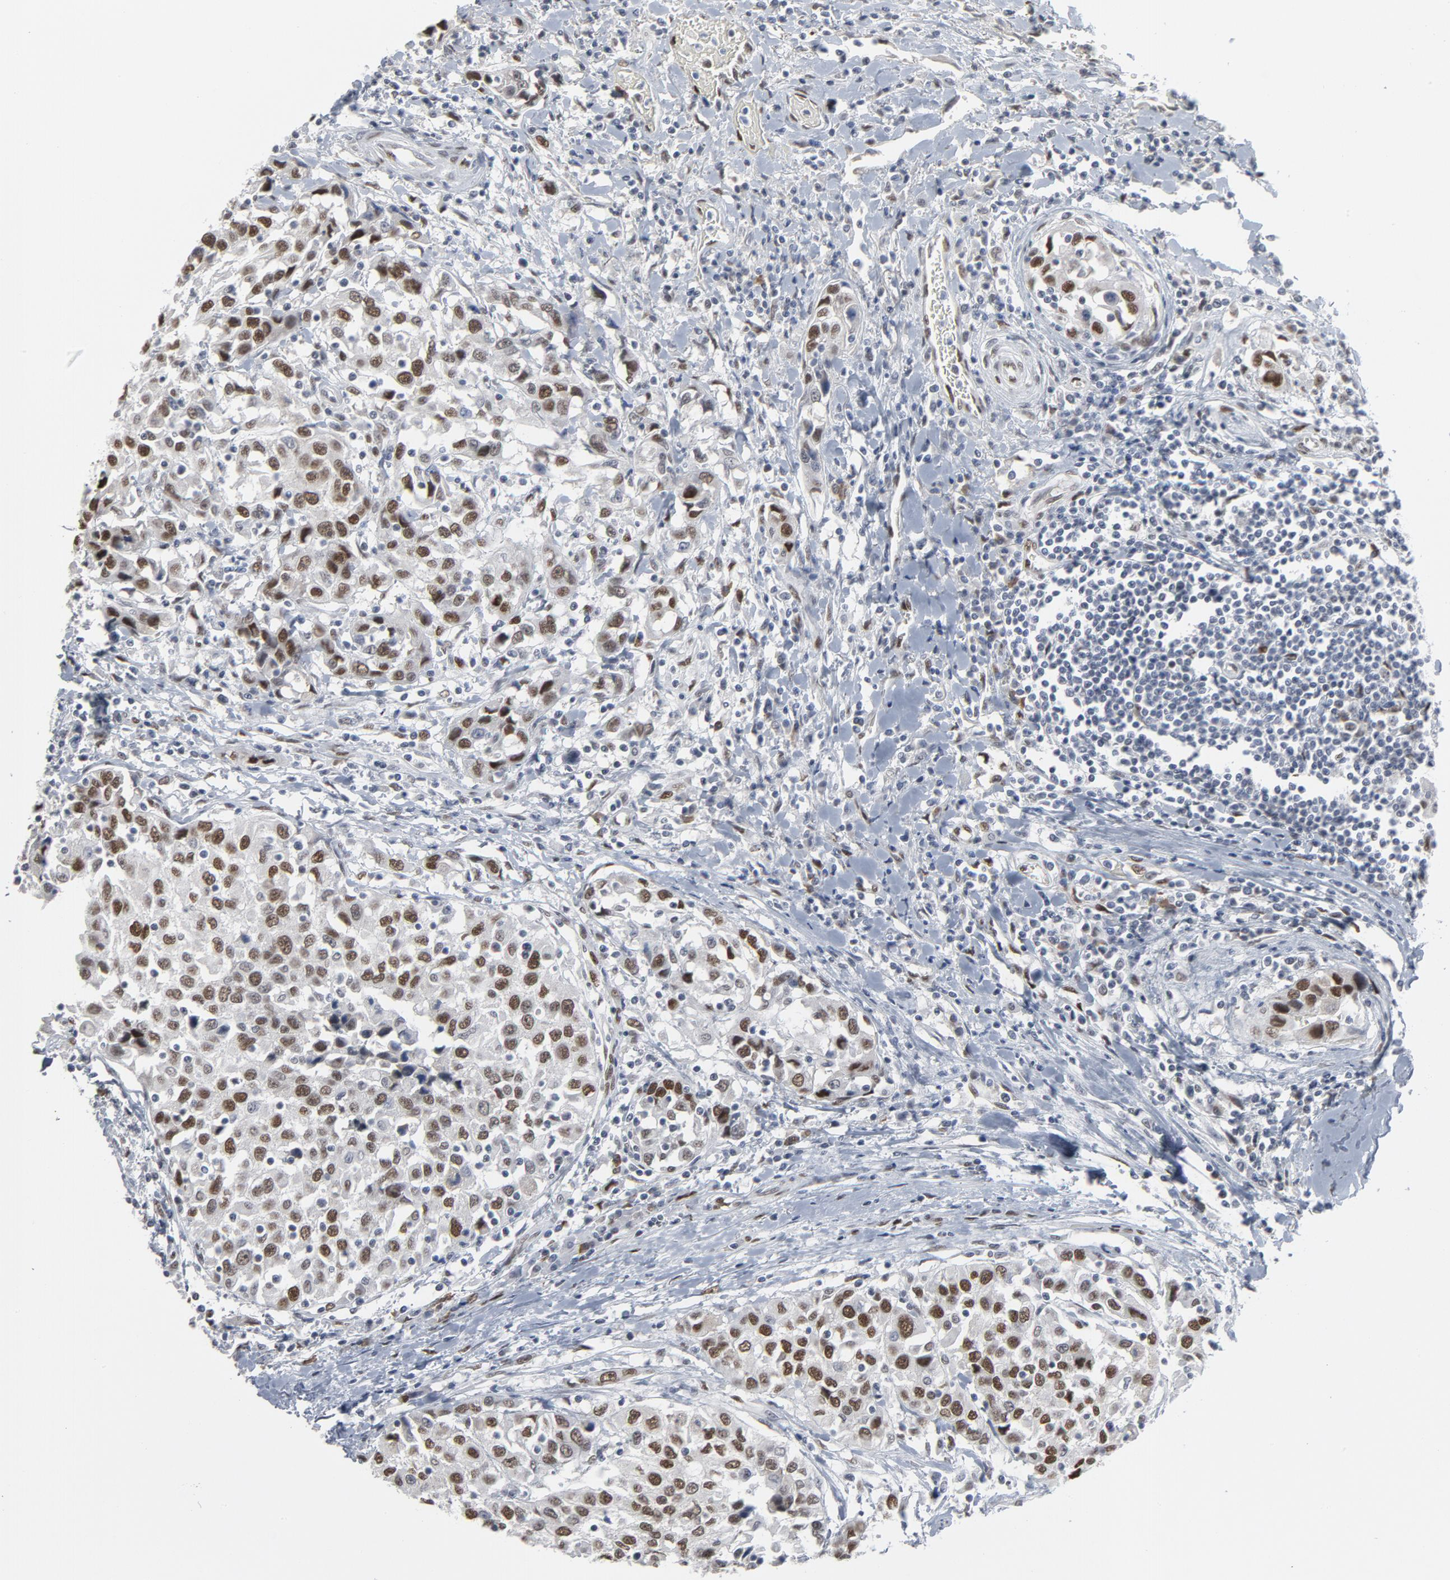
{"staining": {"intensity": "moderate", "quantity": ">75%", "location": "nuclear"}, "tissue": "urothelial cancer", "cell_type": "Tumor cells", "image_type": "cancer", "snomed": [{"axis": "morphology", "description": "Urothelial carcinoma, High grade"}, {"axis": "topography", "description": "Urinary bladder"}], "caption": "The histopathology image displays immunohistochemical staining of urothelial carcinoma (high-grade). There is moderate nuclear positivity is seen in approximately >75% of tumor cells.", "gene": "ATF7", "patient": {"sex": "female", "age": 80}}